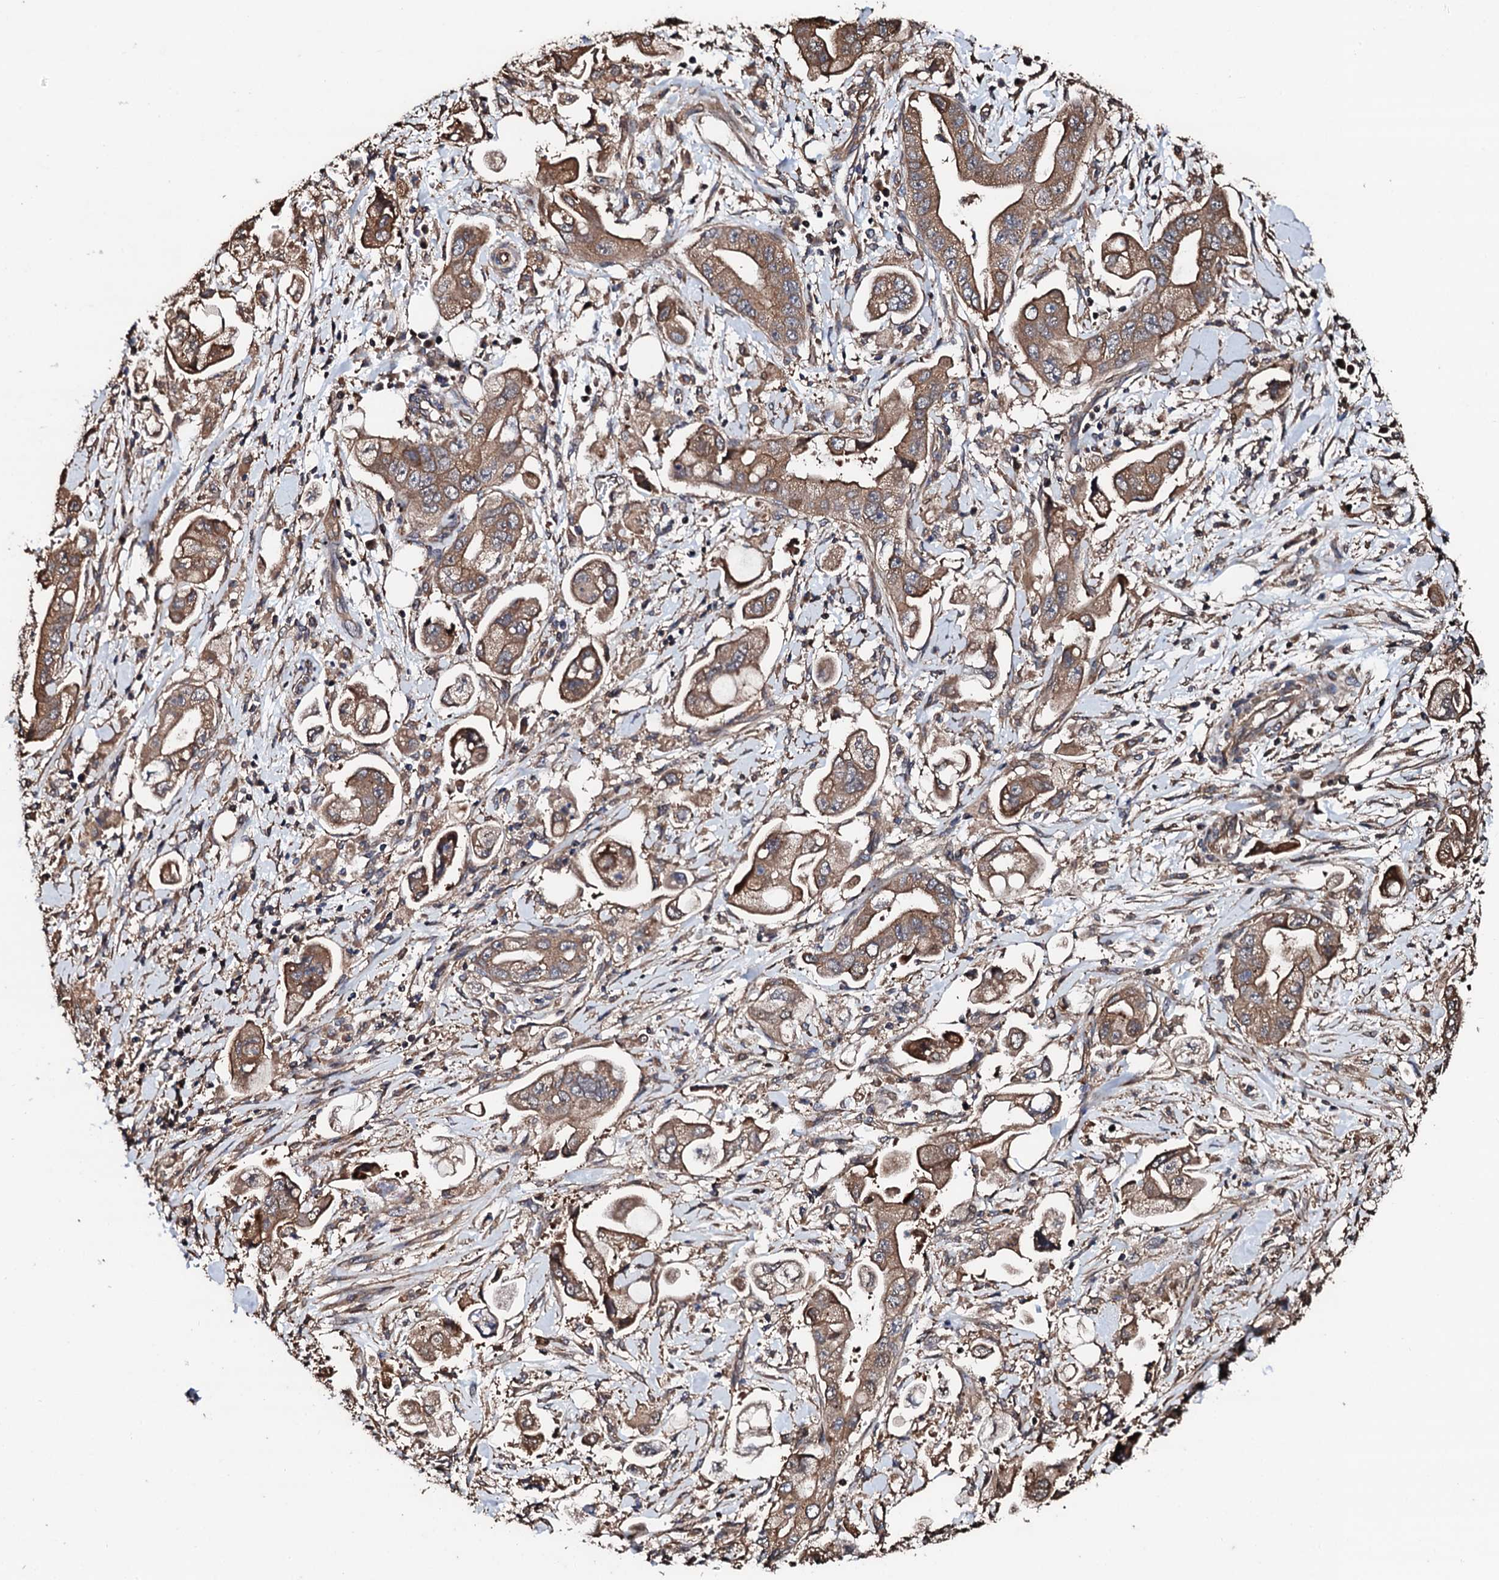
{"staining": {"intensity": "moderate", "quantity": ">75%", "location": "cytoplasmic/membranous"}, "tissue": "stomach cancer", "cell_type": "Tumor cells", "image_type": "cancer", "snomed": [{"axis": "morphology", "description": "Adenocarcinoma, NOS"}, {"axis": "topography", "description": "Stomach"}], "caption": "A photomicrograph showing moderate cytoplasmic/membranous positivity in approximately >75% of tumor cells in stomach adenocarcinoma, as visualized by brown immunohistochemical staining.", "gene": "CKAP5", "patient": {"sex": "male", "age": 62}}